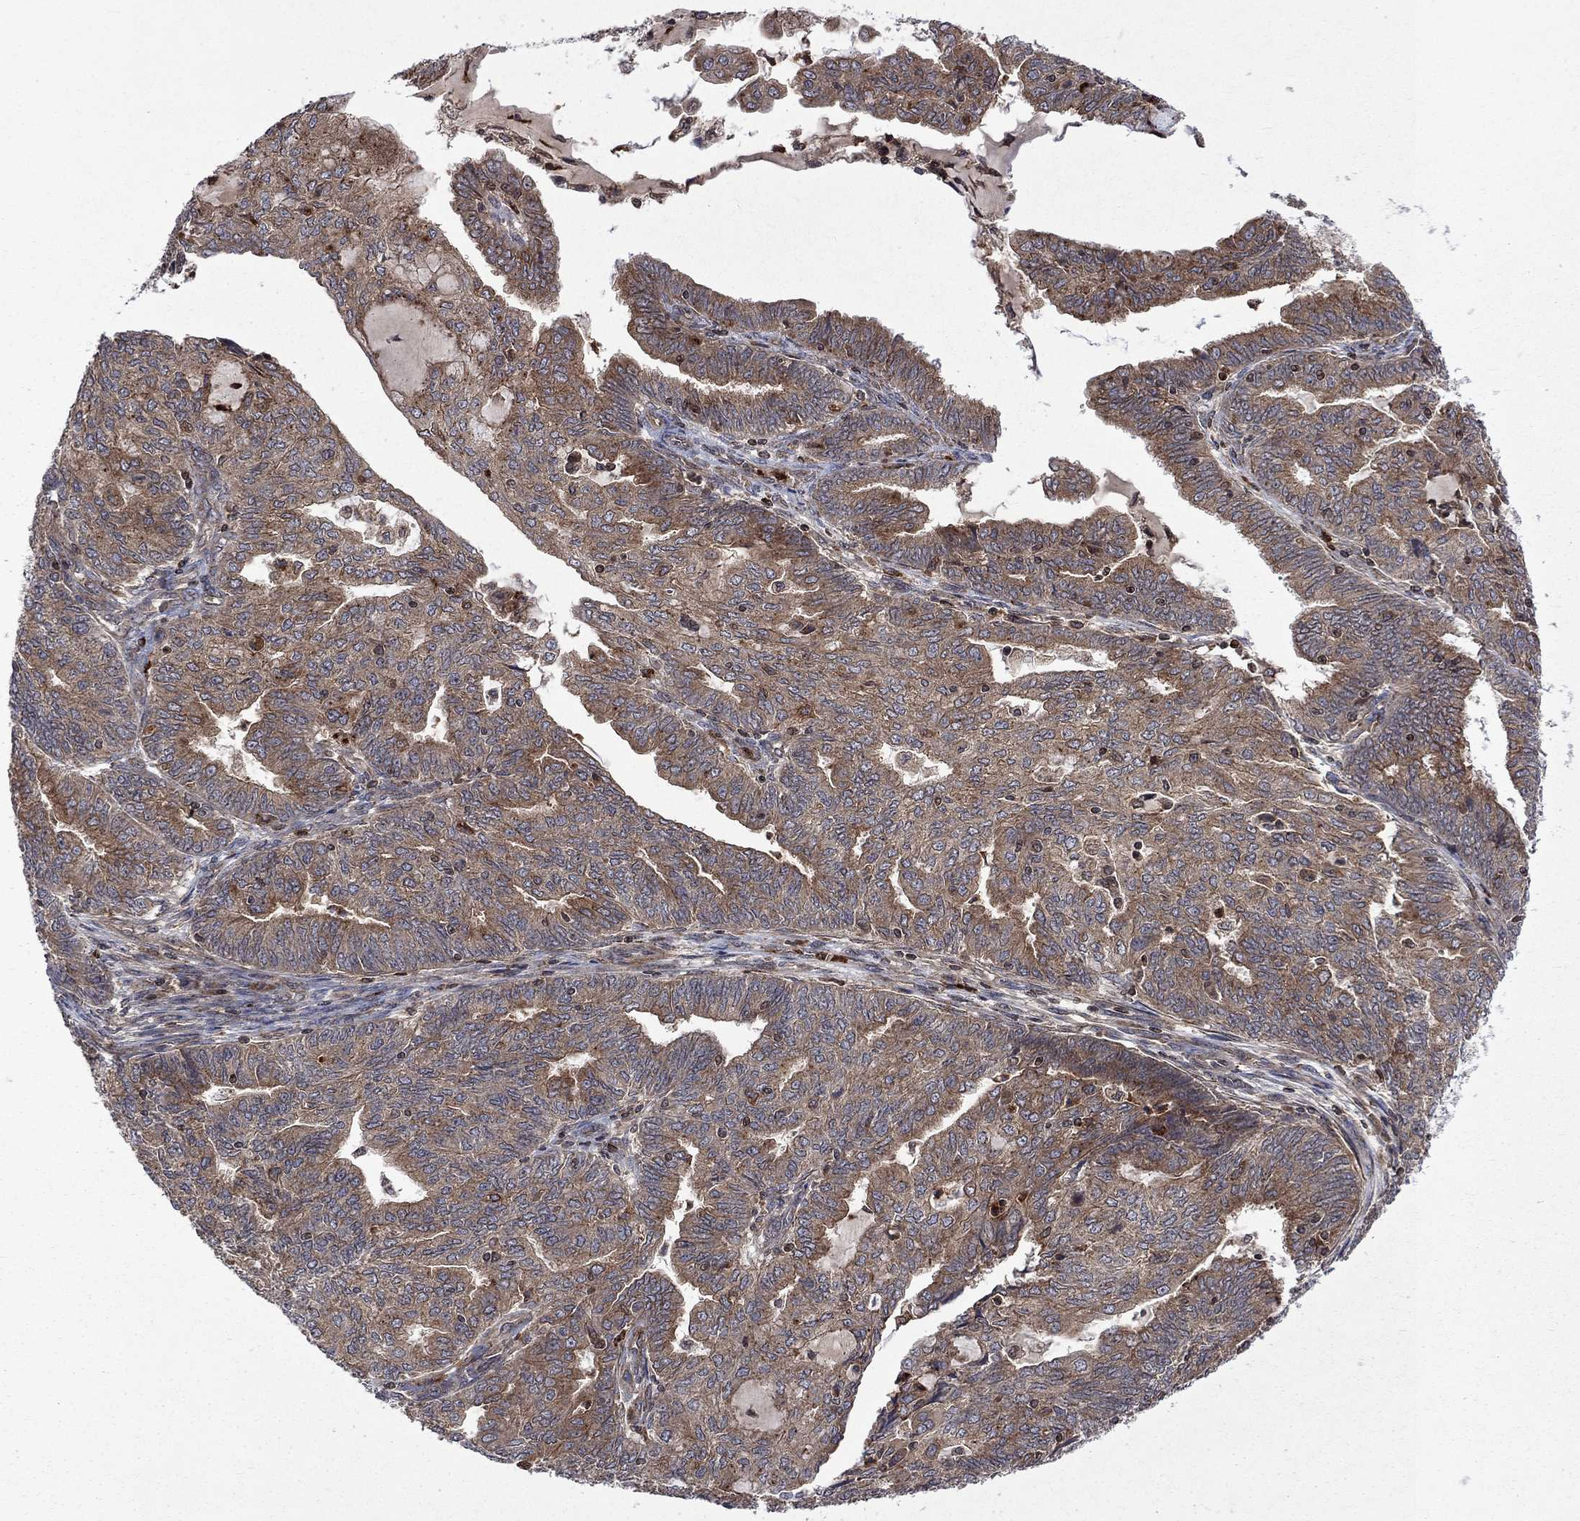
{"staining": {"intensity": "weak", "quantity": ">75%", "location": "cytoplasmic/membranous"}, "tissue": "endometrial cancer", "cell_type": "Tumor cells", "image_type": "cancer", "snomed": [{"axis": "morphology", "description": "Adenocarcinoma, NOS"}, {"axis": "topography", "description": "Endometrium"}], "caption": "The histopathology image reveals a brown stain indicating the presence of a protein in the cytoplasmic/membranous of tumor cells in adenocarcinoma (endometrial). Immunohistochemistry stains the protein of interest in brown and the nuclei are stained blue.", "gene": "TMEM33", "patient": {"sex": "female", "age": 82}}